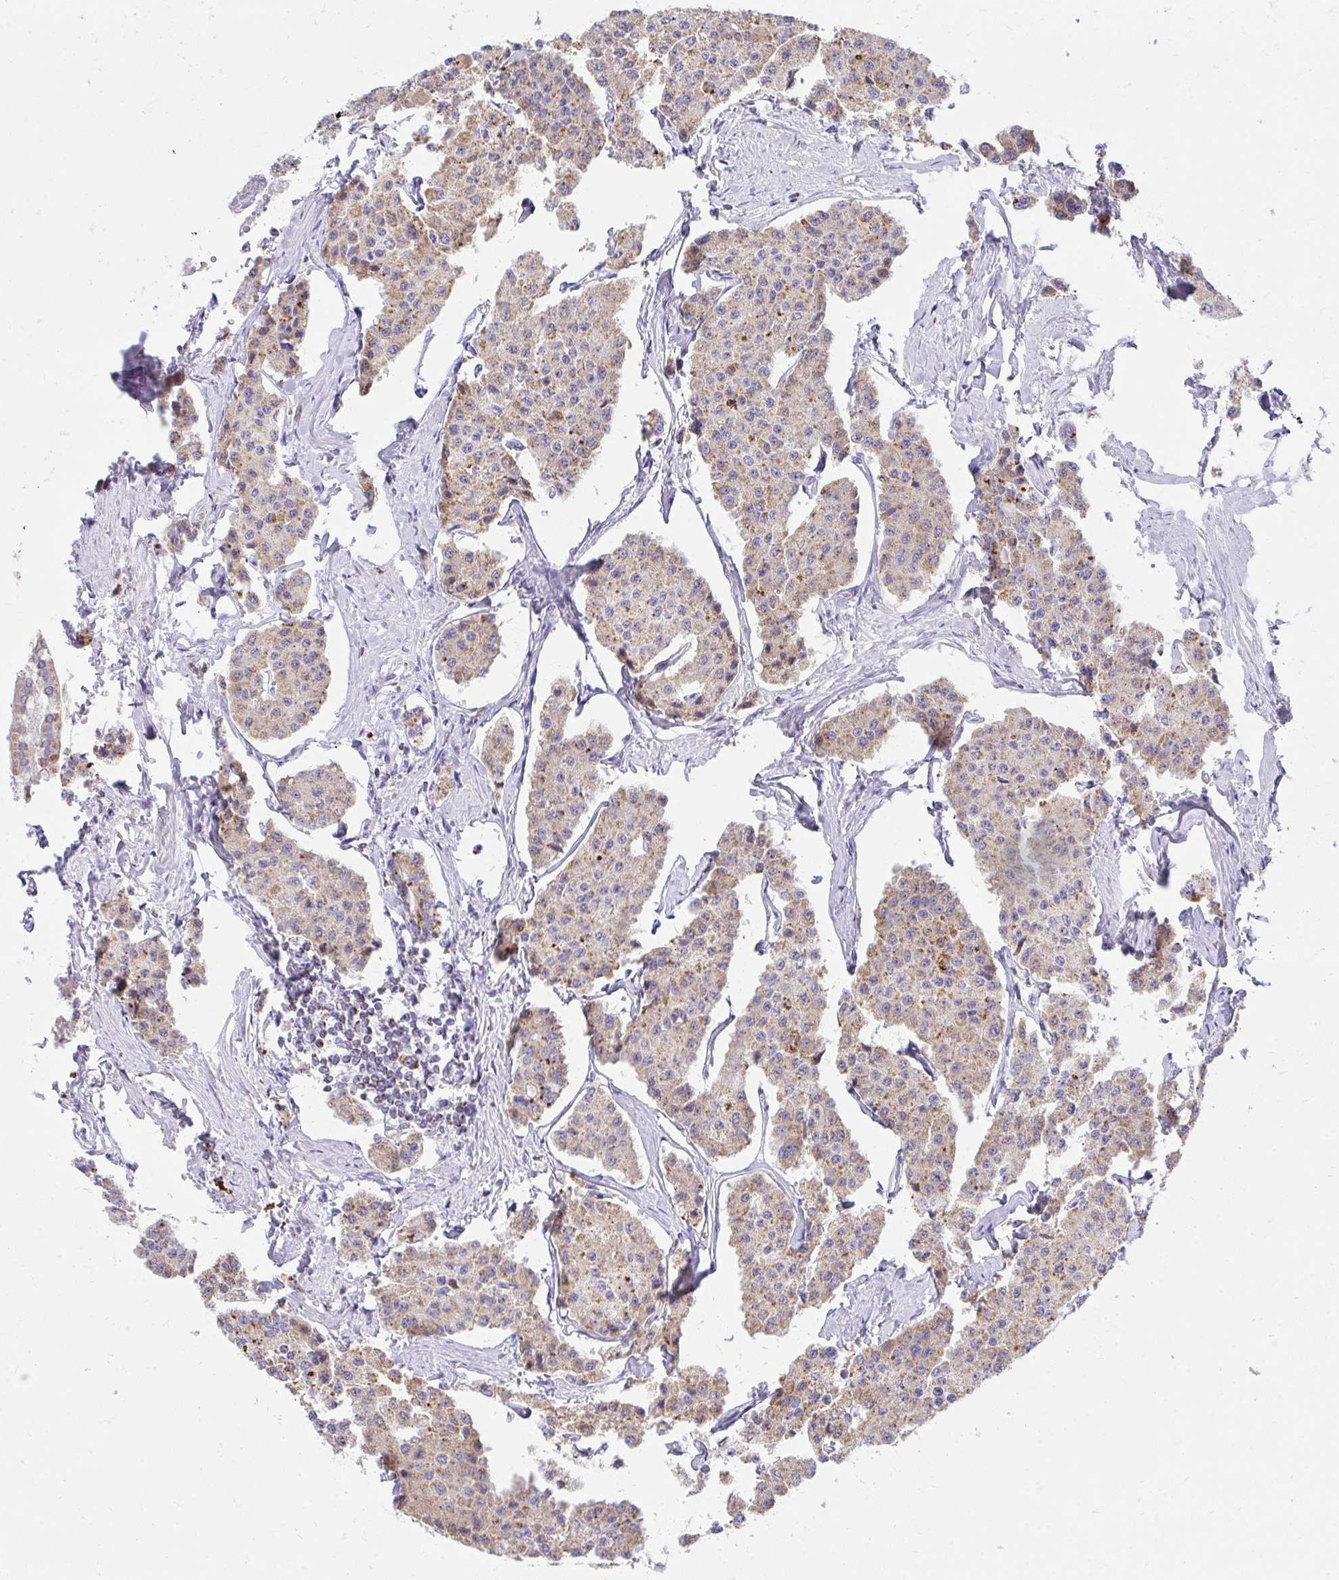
{"staining": {"intensity": "moderate", "quantity": ">75%", "location": "cytoplasmic/membranous"}, "tissue": "carcinoid", "cell_type": "Tumor cells", "image_type": "cancer", "snomed": [{"axis": "morphology", "description": "Carcinoid, malignant, NOS"}, {"axis": "topography", "description": "Small intestine"}], "caption": "A medium amount of moderate cytoplasmic/membranous staining is appreciated in about >75% of tumor cells in malignant carcinoid tissue.", "gene": "PRRG3", "patient": {"sex": "female", "age": 65}}